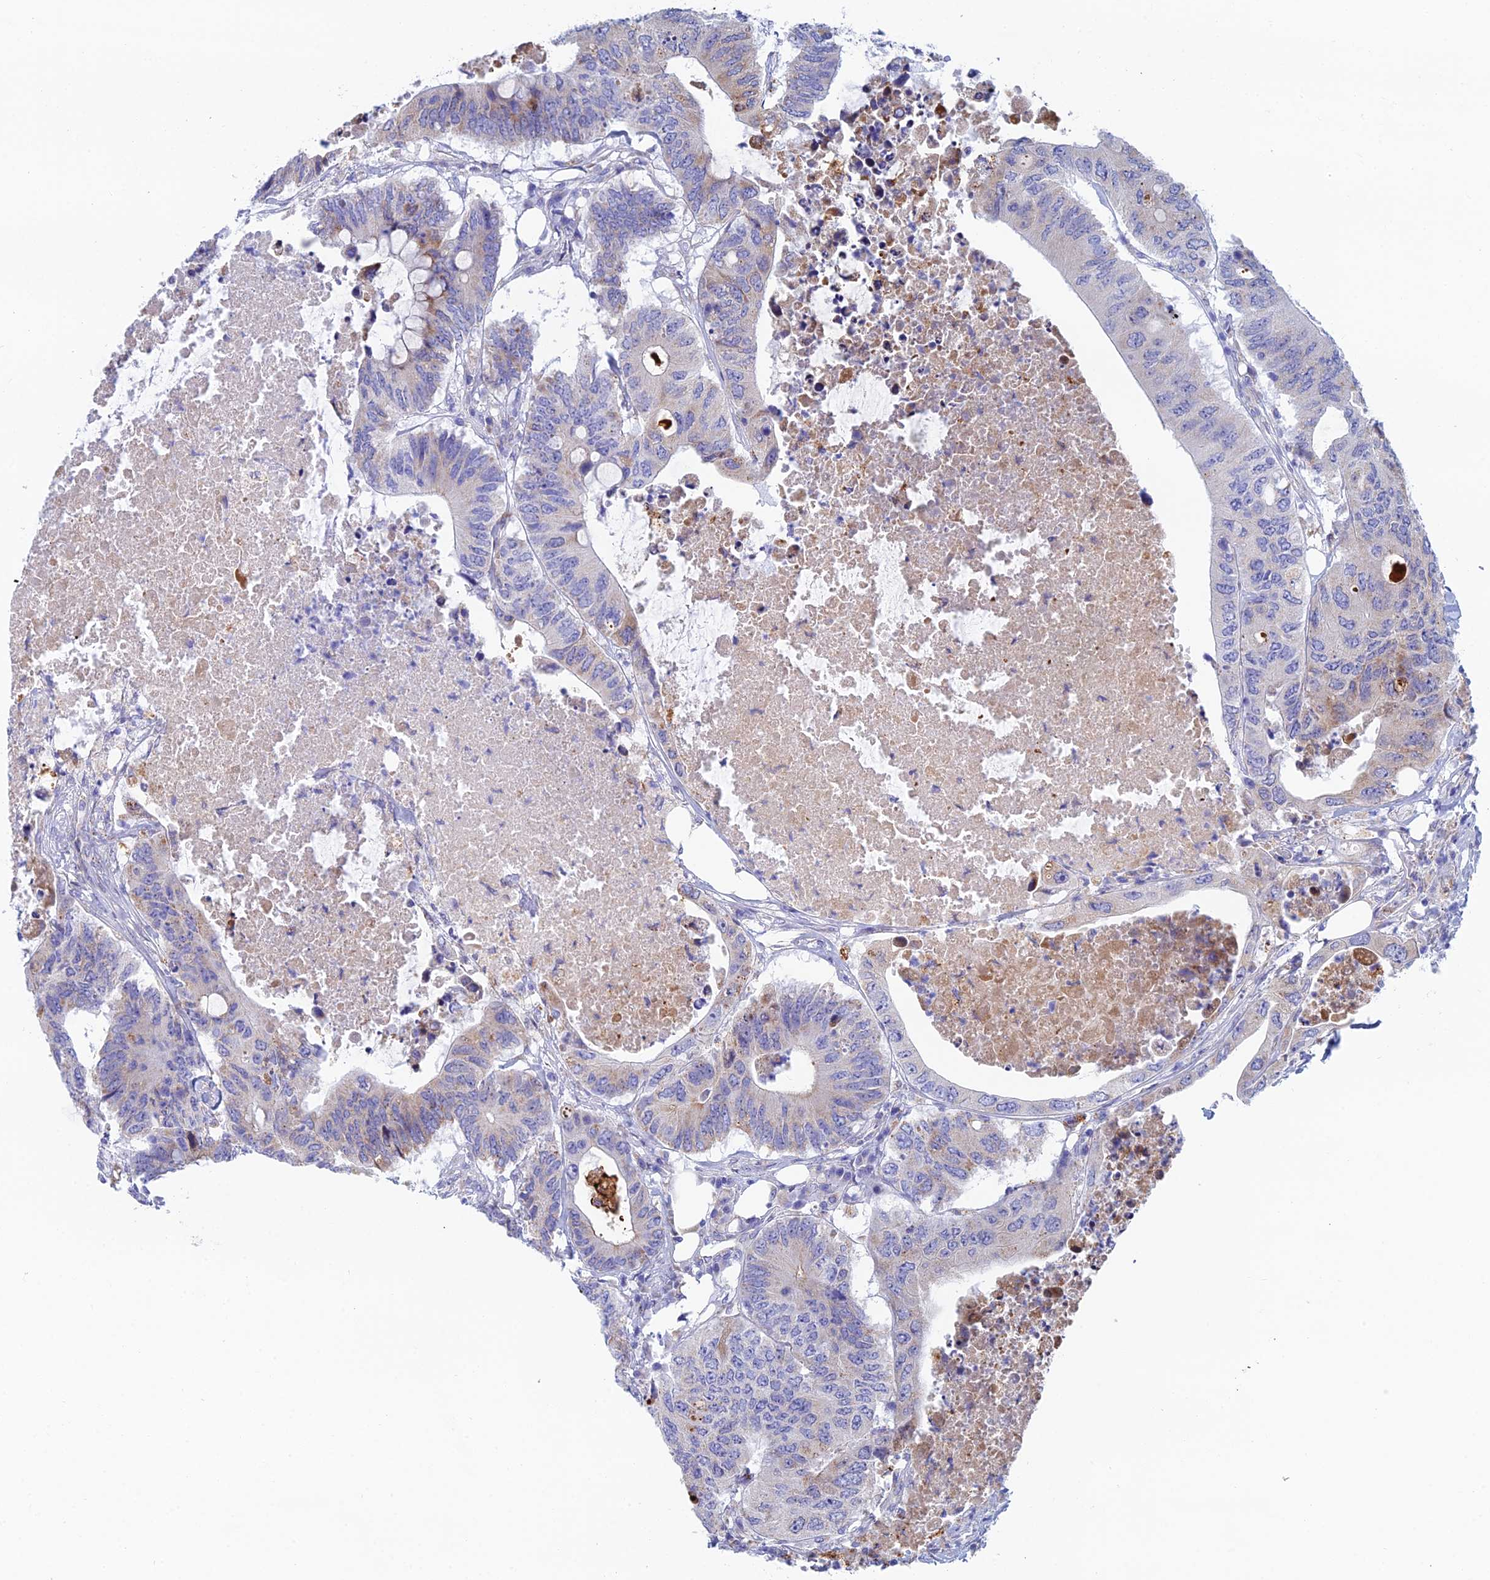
{"staining": {"intensity": "moderate", "quantity": "<25%", "location": "cytoplasmic/membranous"}, "tissue": "colorectal cancer", "cell_type": "Tumor cells", "image_type": "cancer", "snomed": [{"axis": "morphology", "description": "Adenocarcinoma, NOS"}, {"axis": "topography", "description": "Colon"}], "caption": "Moderate cytoplasmic/membranous protein expression is identified in approximately <25% of tumor cells in colorectal cancer (adenocarcinoma).", "gene": "CFAP210", "patient": {"sex": "male", "age": 71}}